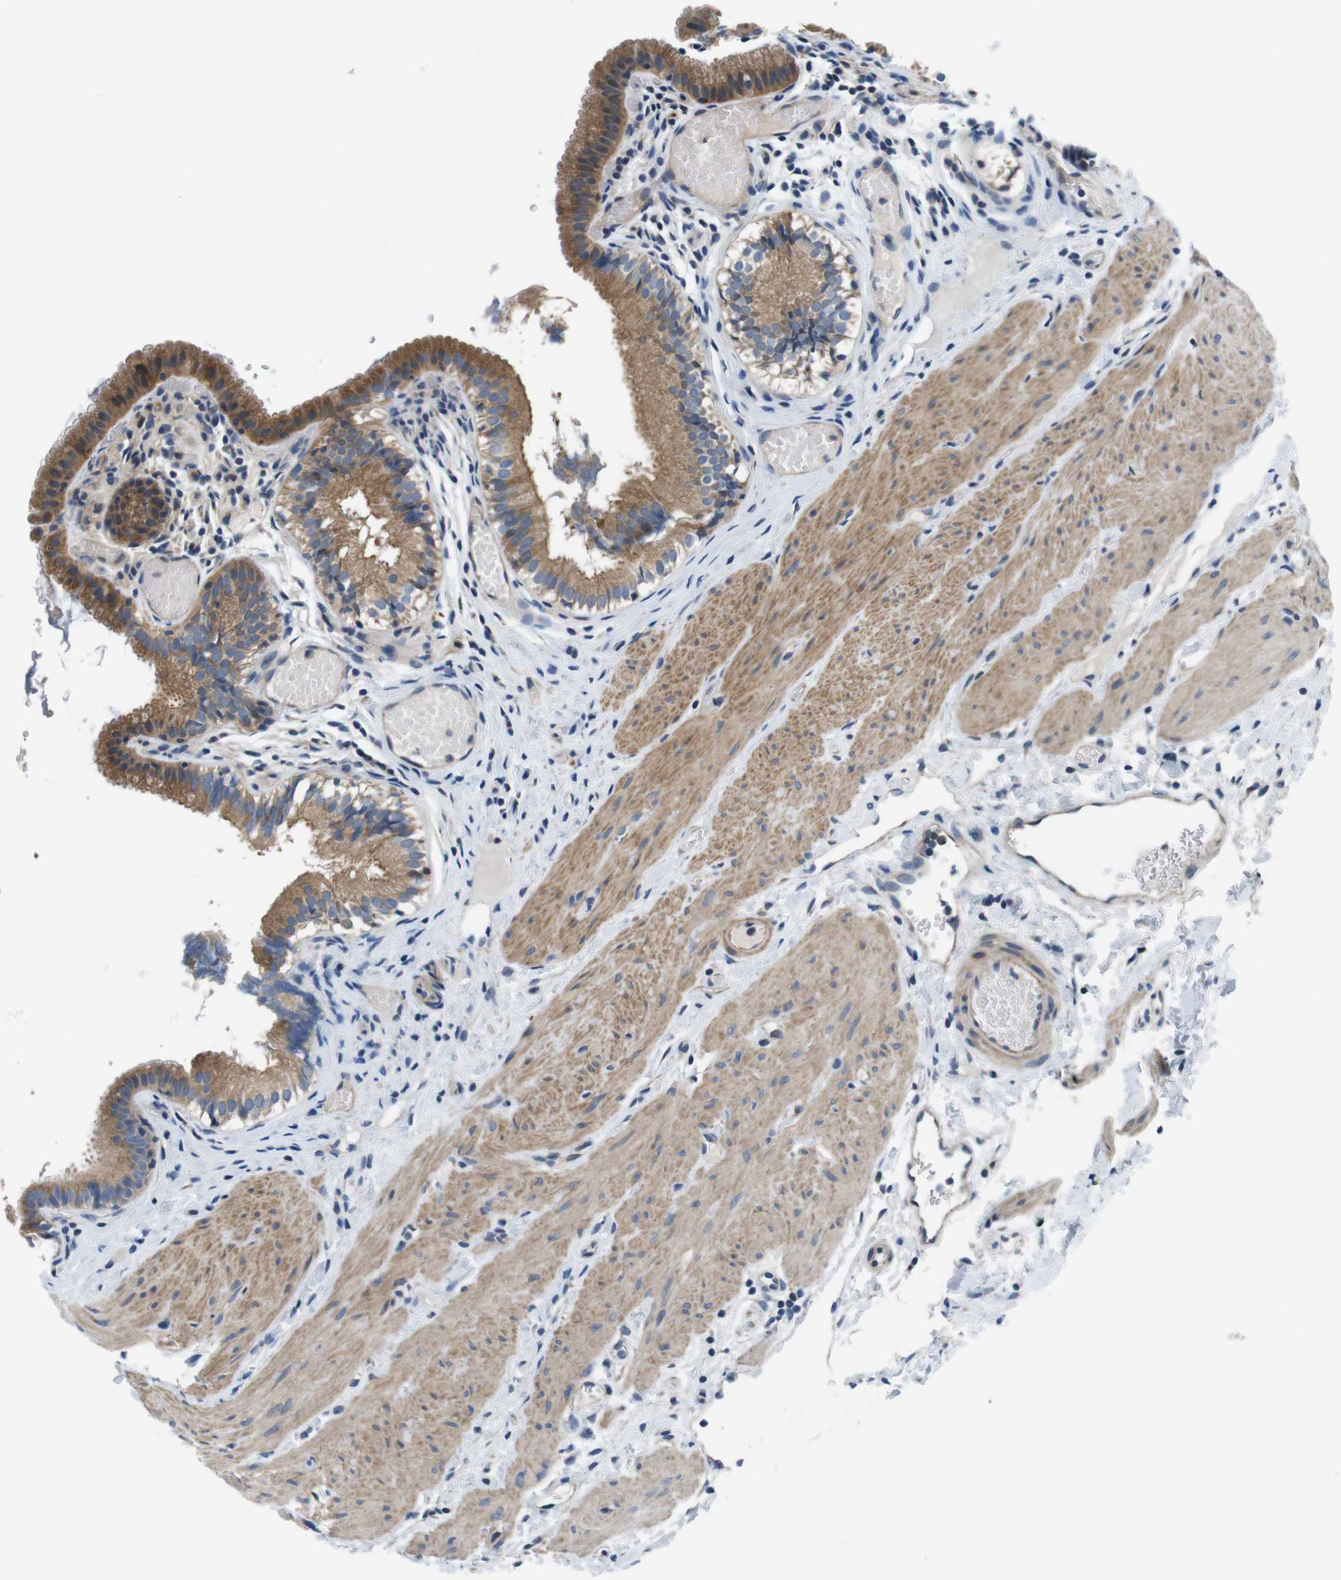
{"staining": {"intensity": "moderate", "quantity": ">75%", "location": "cytoplasmic/membranous"}, "tissue": "gallbladder", "cell_type": "Glandular cells", "image_type": "normal", "snomed": [{"axis": "morphology", "description": "Normal tissue, NOS"}, {"axis": "topography", "description": "Gallbladder"}], "caption": "Approximately >75% of glandular cells in unremarkable human gallbladder display moderate cytoplasmic/membranous protein expression as visualized by brown immunohistochemical staining.", "gene": "JAK1", "patient": {"sex": "female", "age": 26}}